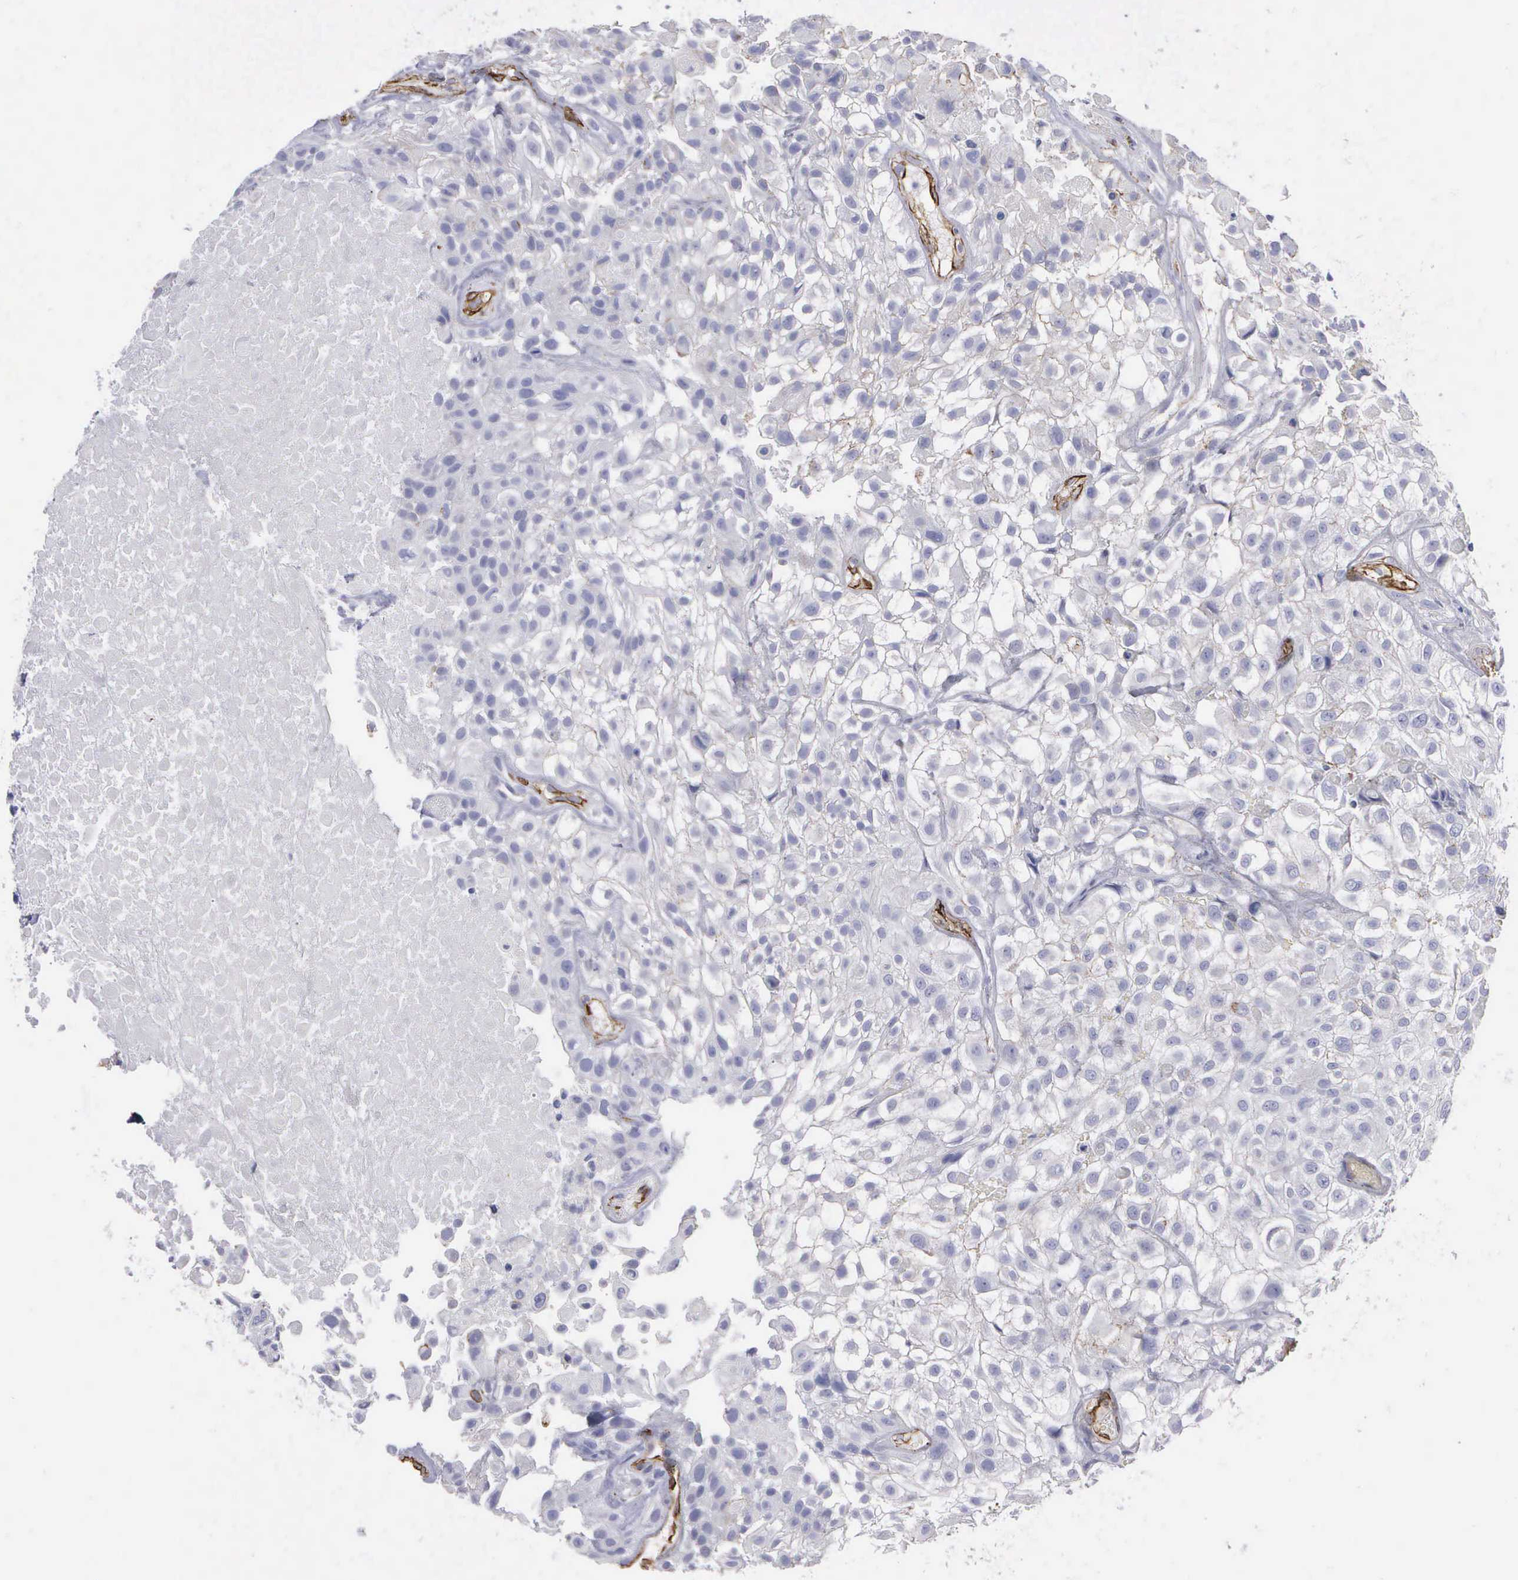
{"staining": {"intensity": "negative", "quantity": "none", "location": "none"}, "tissue": "urothelial cancer", "cell_type": "Tumor cells", "image_type": "cancer", "snomed": [{"axis": "morphology", "description": "Urothelial carcinoma, High grade"}, {"axis": "topography", "description": "Urinary bladder"}], "caption": "DAB (3,3'-diaminobenzidine) immunohistochemical staining of urothelial cancer shows no significant staining in tumor cells.", "gene": "MAGEB10", "patient": {"sex": "male", "age": 56}}